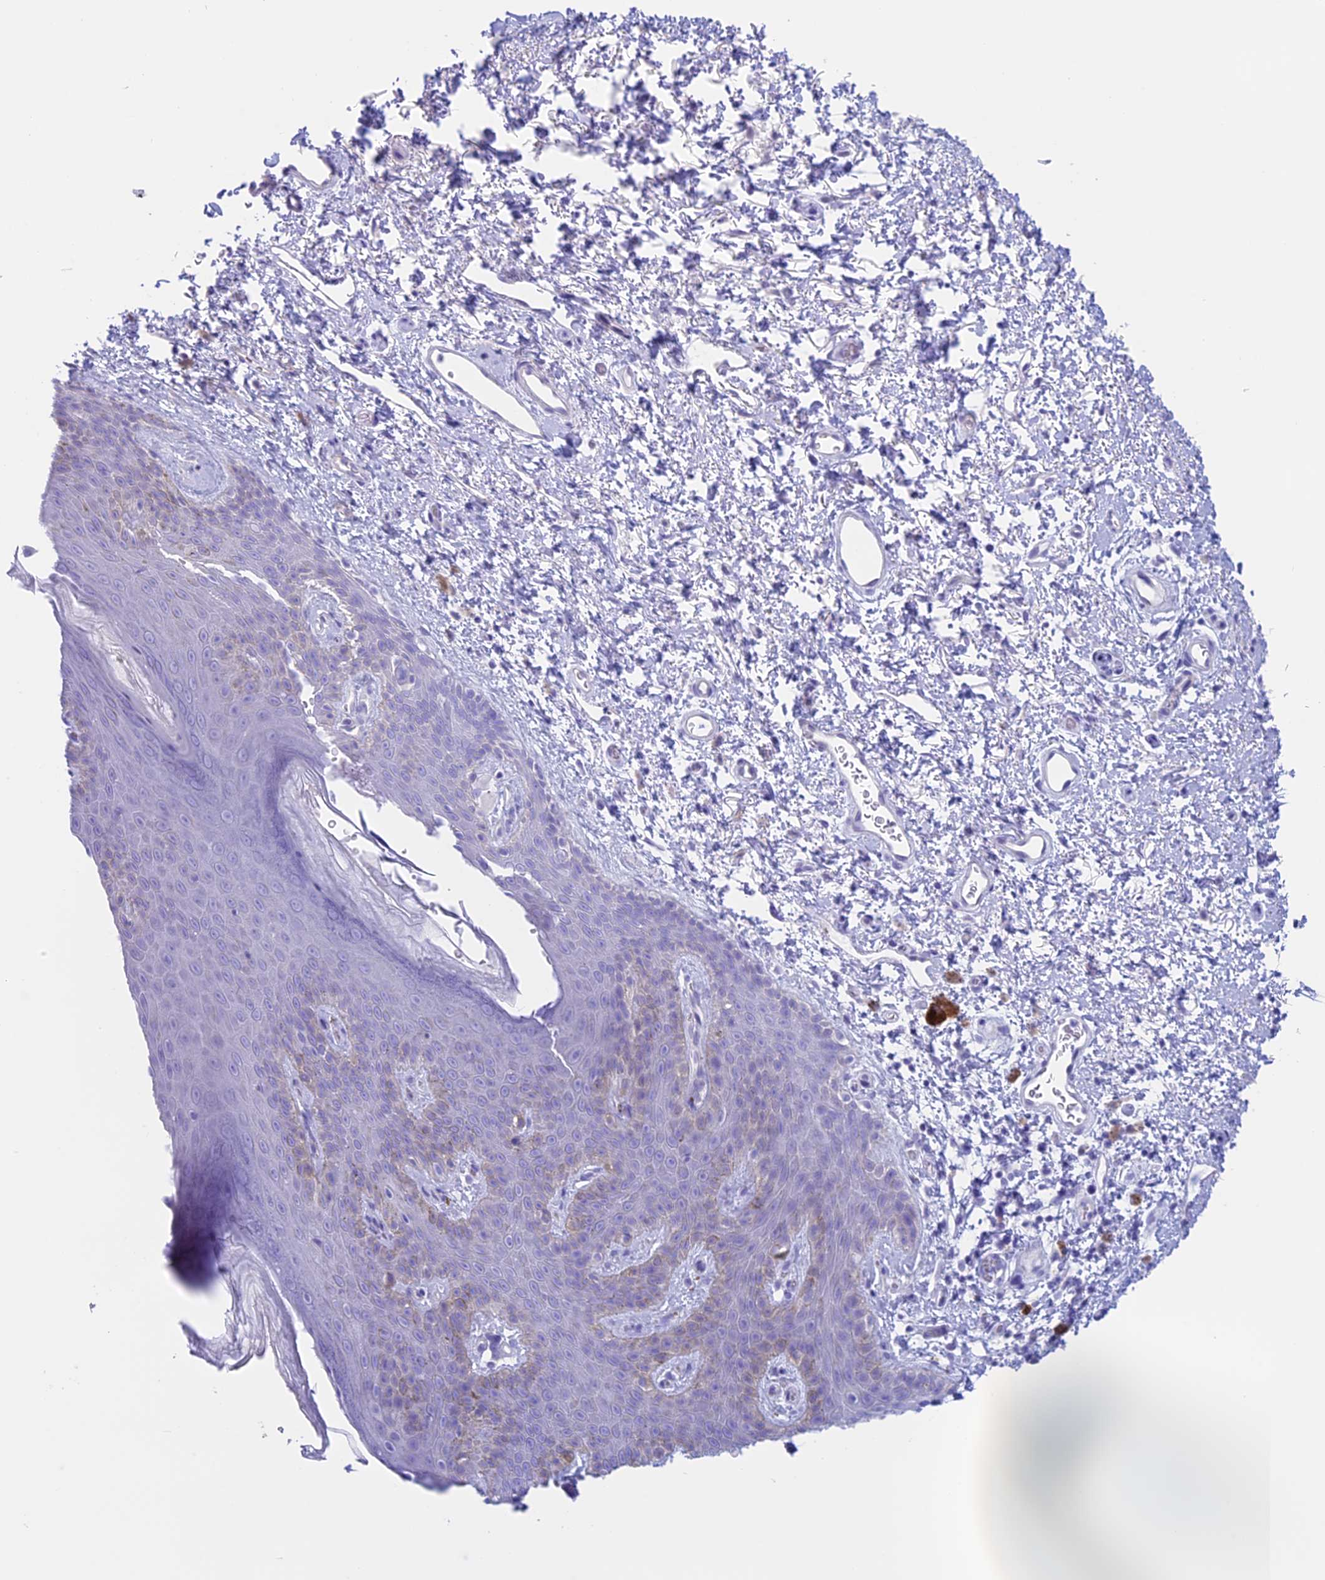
{"staining": {"intensity": "moderate", "quantity": "<25%", "location": "cytoplasmic/membranous"}, "tissue": "skin", "cell_type": "Epidermal cells", "image_type": "normal", "snomed": [{"axis": "morphology", "description": "Normal tissue, NOS"}, {"axis": "topography", "description": "Anal"}], "caption": "Skin stained for a protein demonstrates moderate cytoplasmic/membranous positivity in epidermal cells. (Stains: DAB (3,3'-diaminobenzidine) in brown, nuclei in blue, Microscopy: brightfield microscopy at high magnification).", "gene": "RP1", "patient": {"sex": "female", "age": 46}}